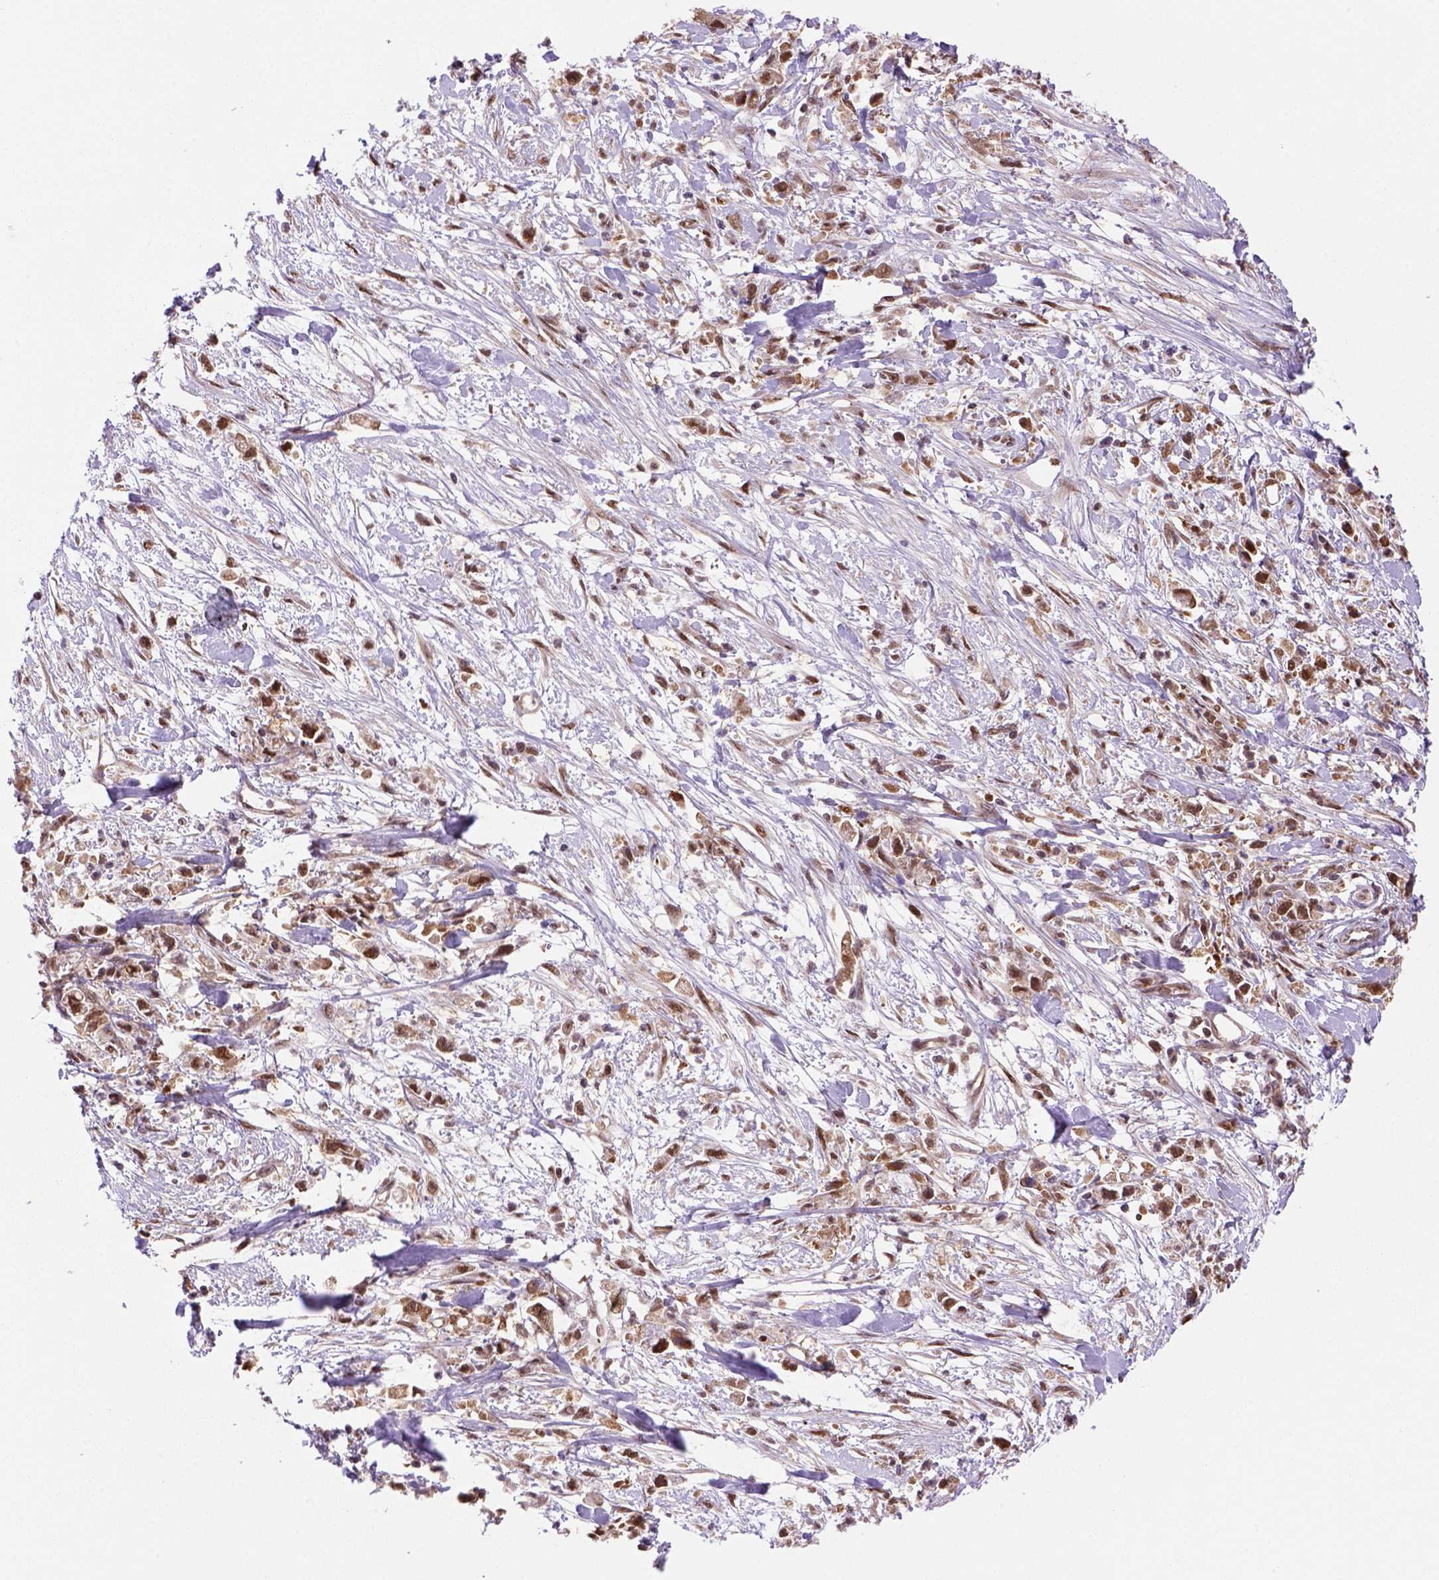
{"staining": {"intensity": "moderate", "quantity": ">75%", "location": "cytoplasmic/membranous,nuclear"}, "tissue": "stomach cancer", "cell_type": "Tumor cells", "image_type": "cancer", "snomed": [{"axis": "morphology", "description": "Adenocarcinoma, NOS"}, {"axis": "topography", "description": "Stomach"}], "caption": "Protein expression analysis of stomach adenocarcinoma reveals moderate cytoplasmic/membranous and nuclear positivity in about >75% of tumor cells.", "gene": "PSMC2", "patient": {"sex": "female", "age": 59}}